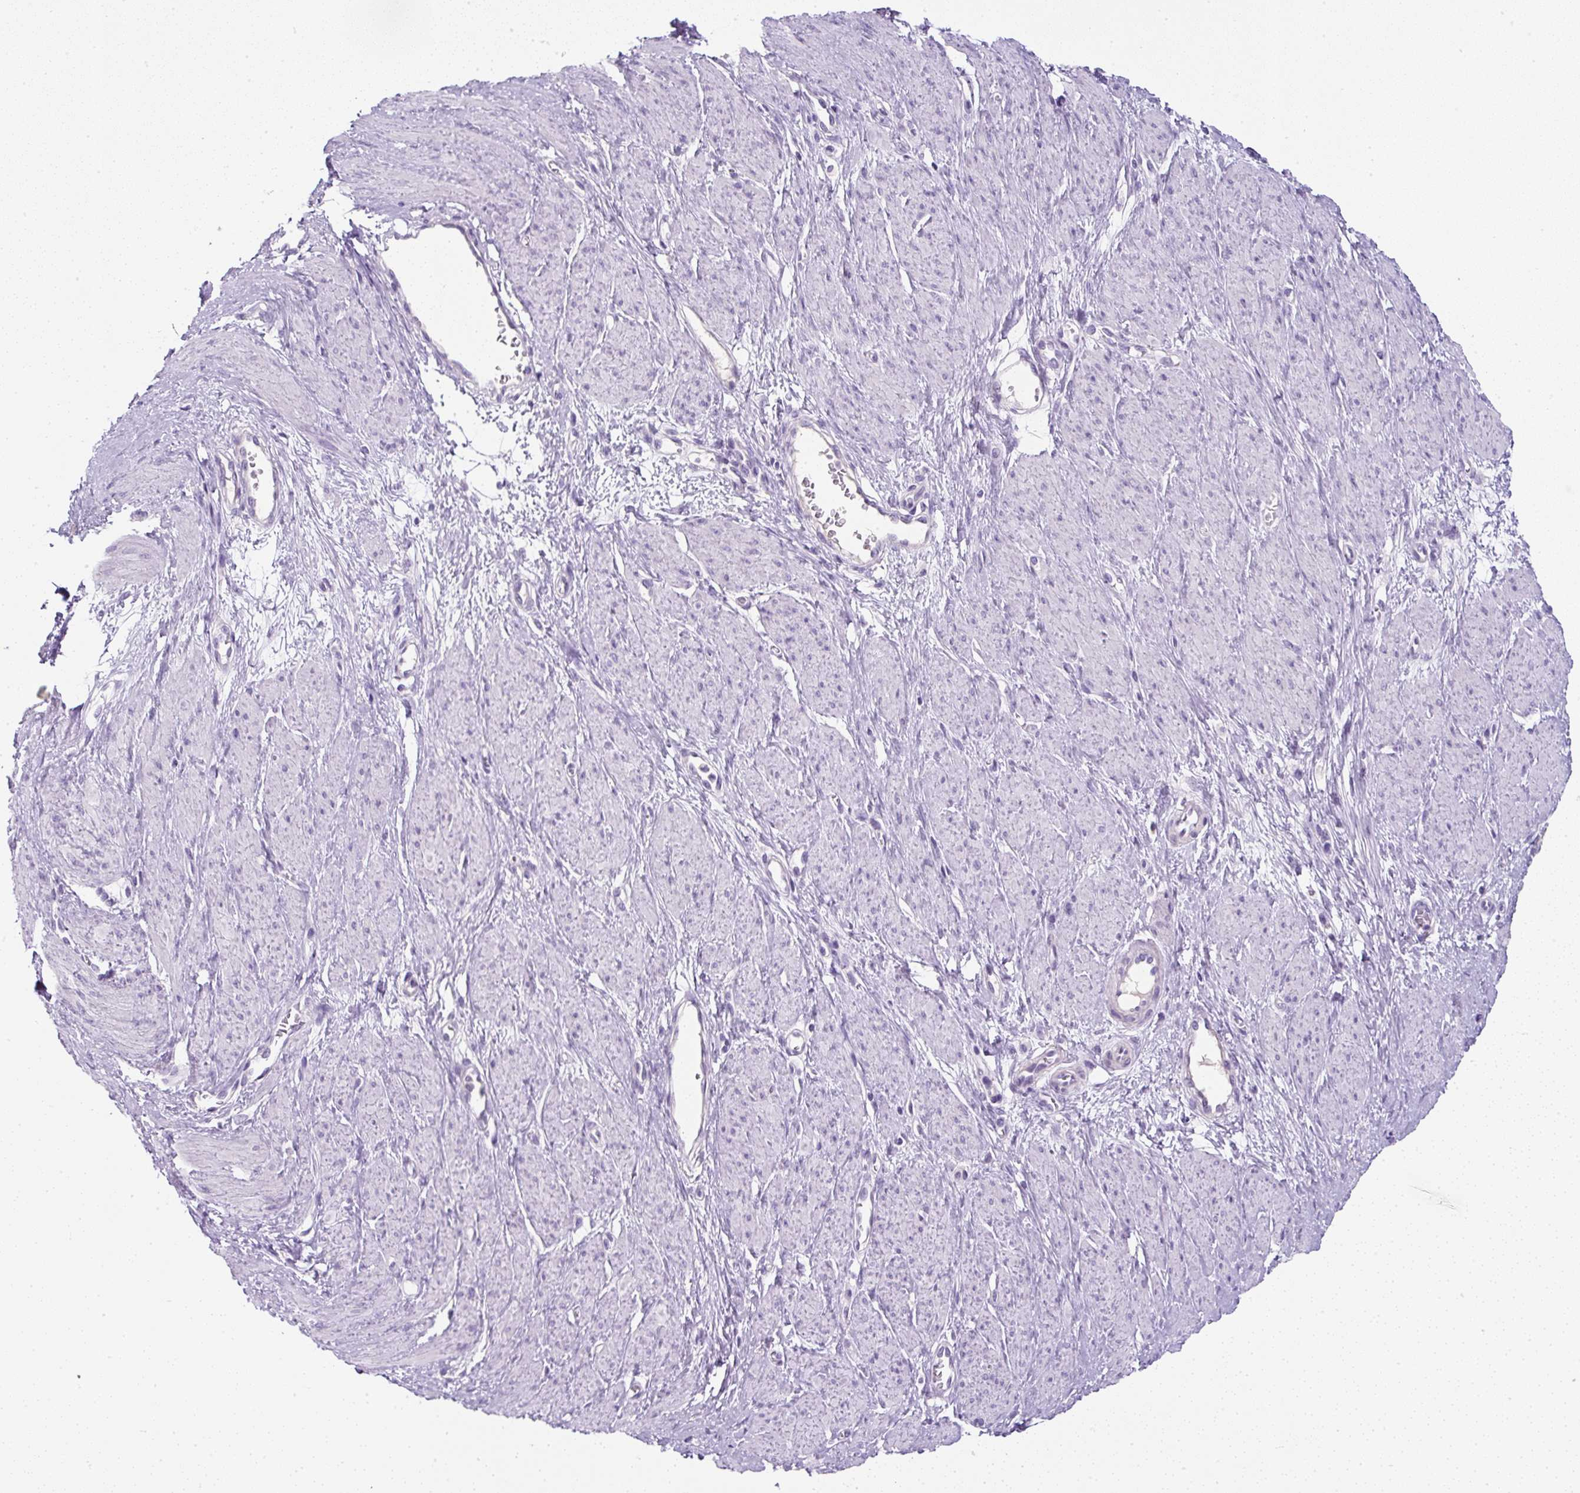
{"staining": {"intensity": "negative", "quantity": "none", "location": "none"}, "tissue": "smooth muscle", "cell_type": "Smooth muscle cells", "image_type": "normal", "snomed": [{"axis": "morphology", "description": "Normal tissue, NOS"}, {"axis": "topography", "description": "Smooth muscle"}, {"axis": "topography", "description": "Uterus"}], "caption": "Micrograph shows no protein staining in smooth muscle cells of benign smooth muscle. Brightfield microscopy of immunohistochemistry (IHC) stained with DAB (3,3'-diaminobenzidine) (brown) and hematoxylin (blue), captured at high magnification.", "gene": "COL9A2", "patient": {"sex": "female", "age": 39}}